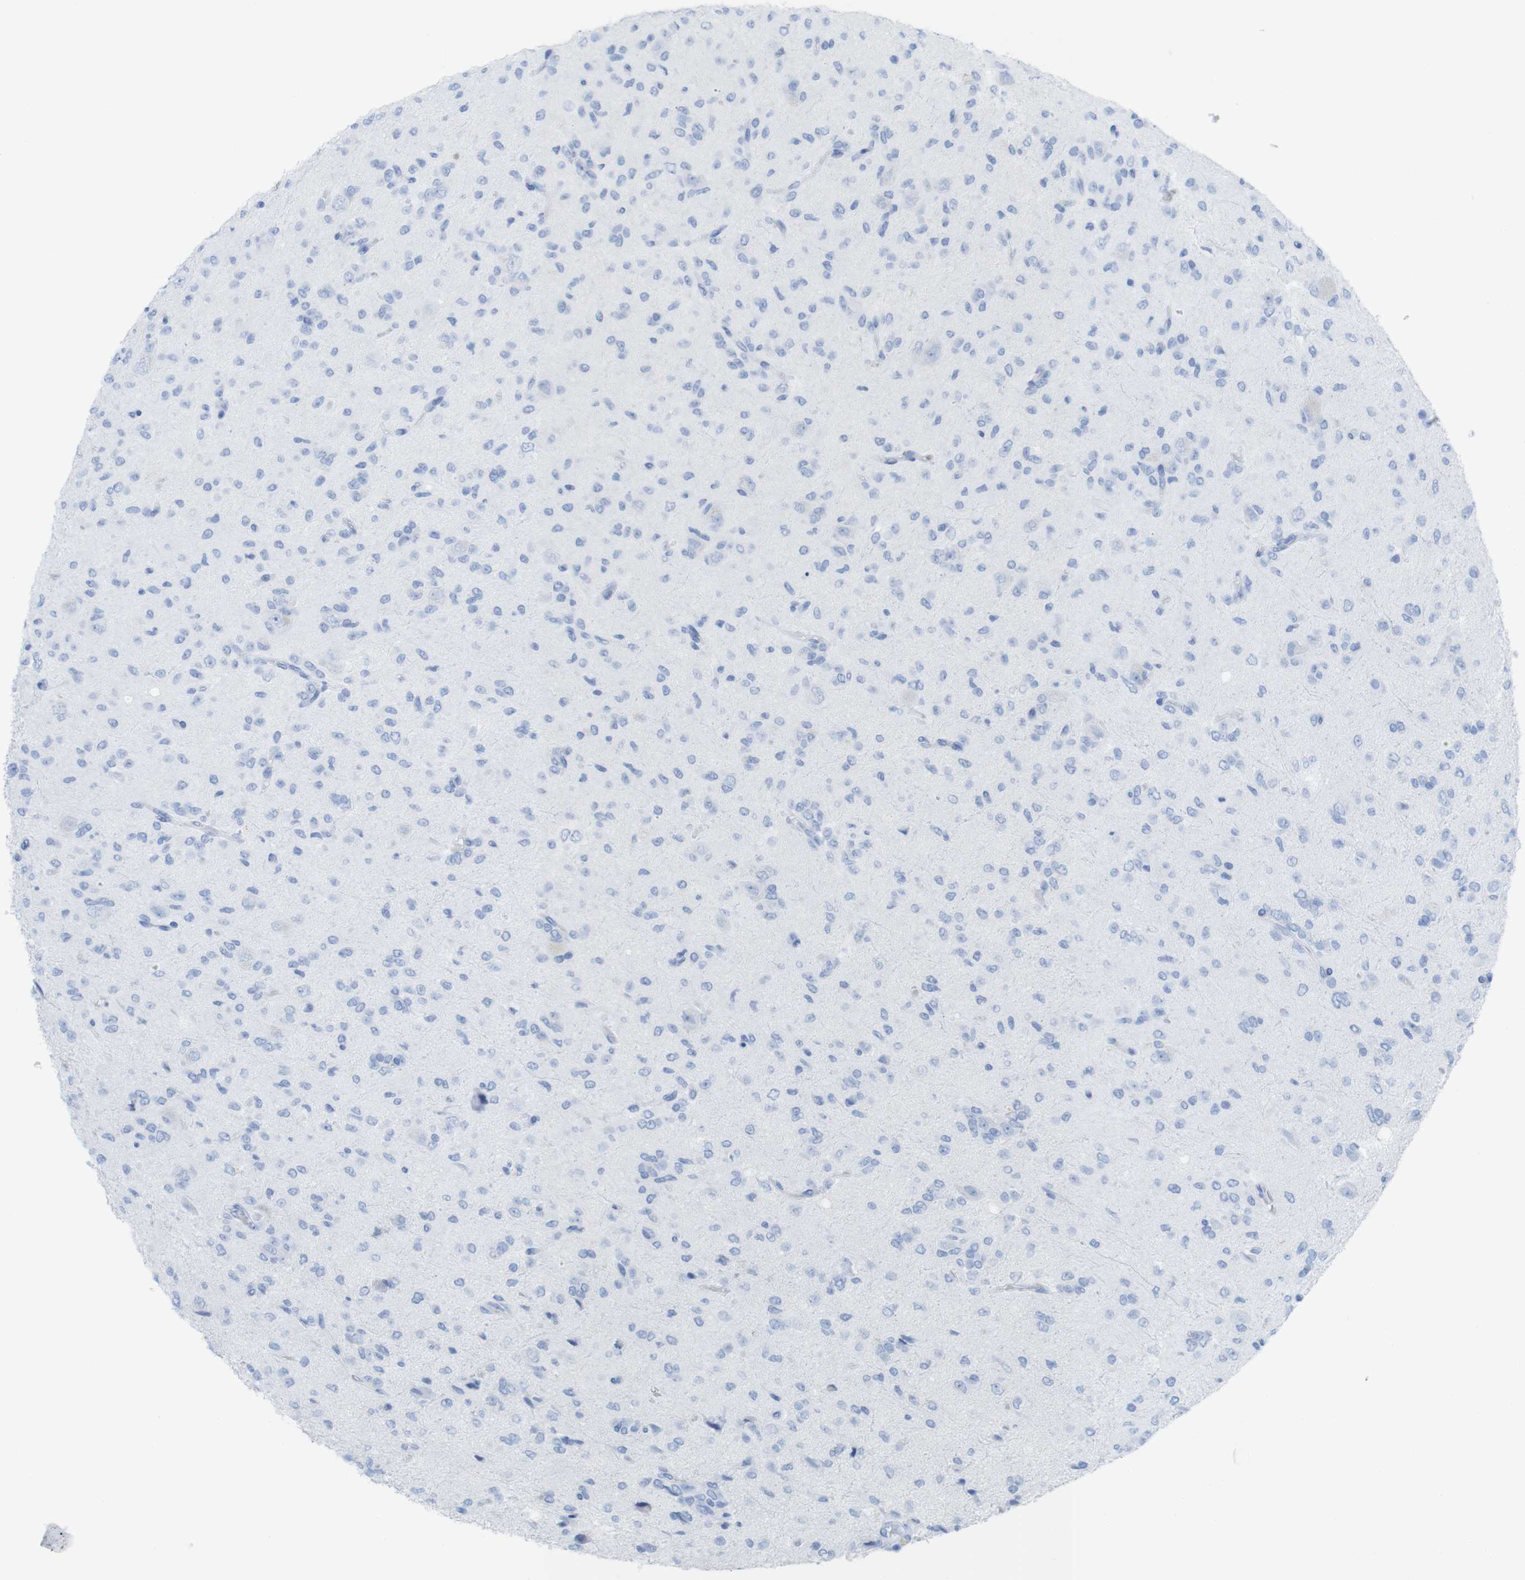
{"staining": {"intensity": "negative", "quantity": "none", "location": "none"}, "tissue": "glioma", "cell_type": "Tumor cells", "image_type": "cancer", "snomed": [{"axis": "morphology", "description": "Glioma, malignant, High grade"}, {"axis": "topography", "description": "Brain"}], "caption": "Protein analysis of glioma displays no significant staining in tumor cells.", "gene": "MYH7", "patient": {"sex": "female", "age": 59}}